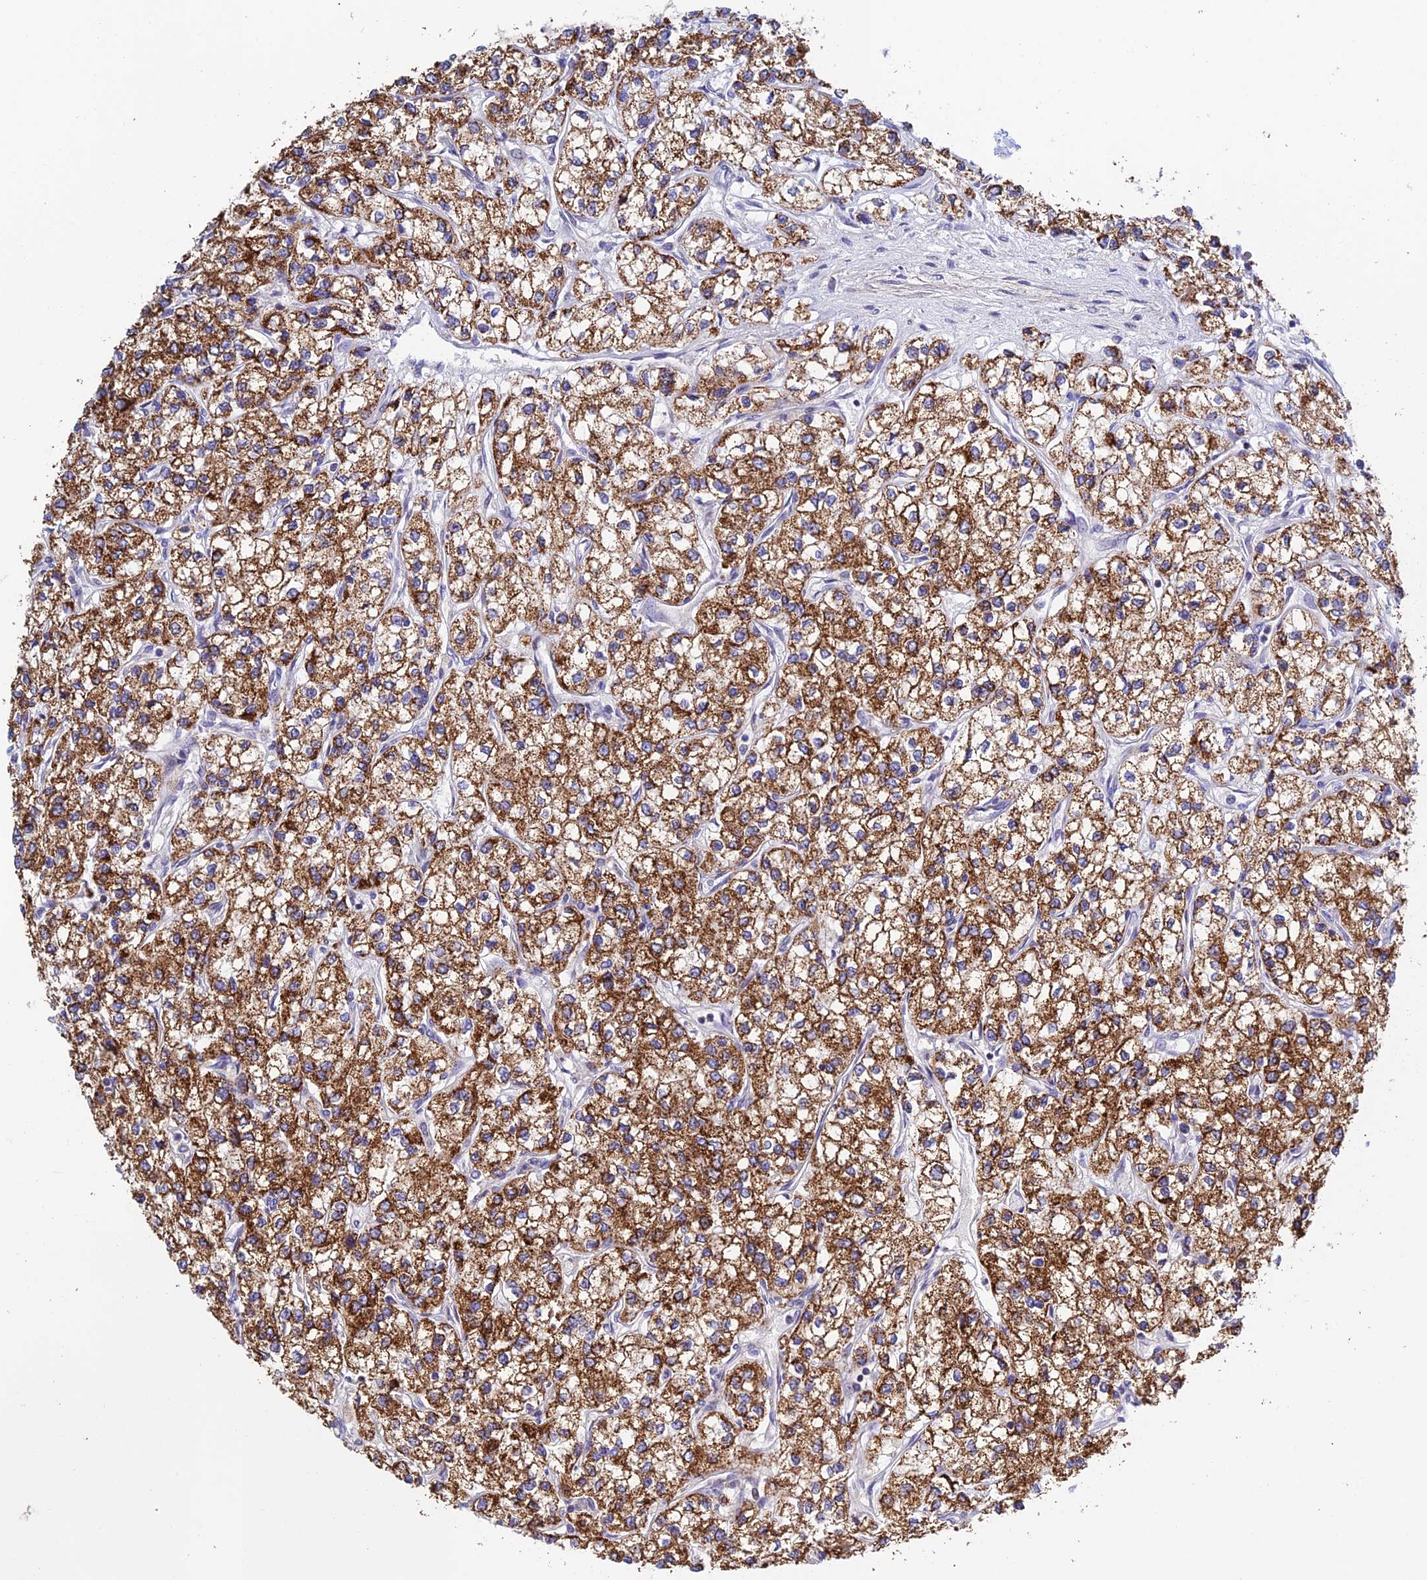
{"staining": {"intensity": "strong", "quantity": ">75%", "location": "cytoplasmic/membranous"}, "tissue": "renal cancer", "cell_type": "Tumor cells", "image_type": "cancer", "snomed": [{"axis": "morphology", "description": "Adenocarcinoma, NOS"}, {"axis": "topography", "description": "Kidney"}], "caption": "Protein staining shows strong cytoplasmic/membranous expression in approximately >75% of tumor cells in adenocarcinoma (renal). (DAB IHC, brown staining for protein, blue staining for nuclei).", "gene": "PRIM1", "patient": {"sex": "male", "age": 80}}